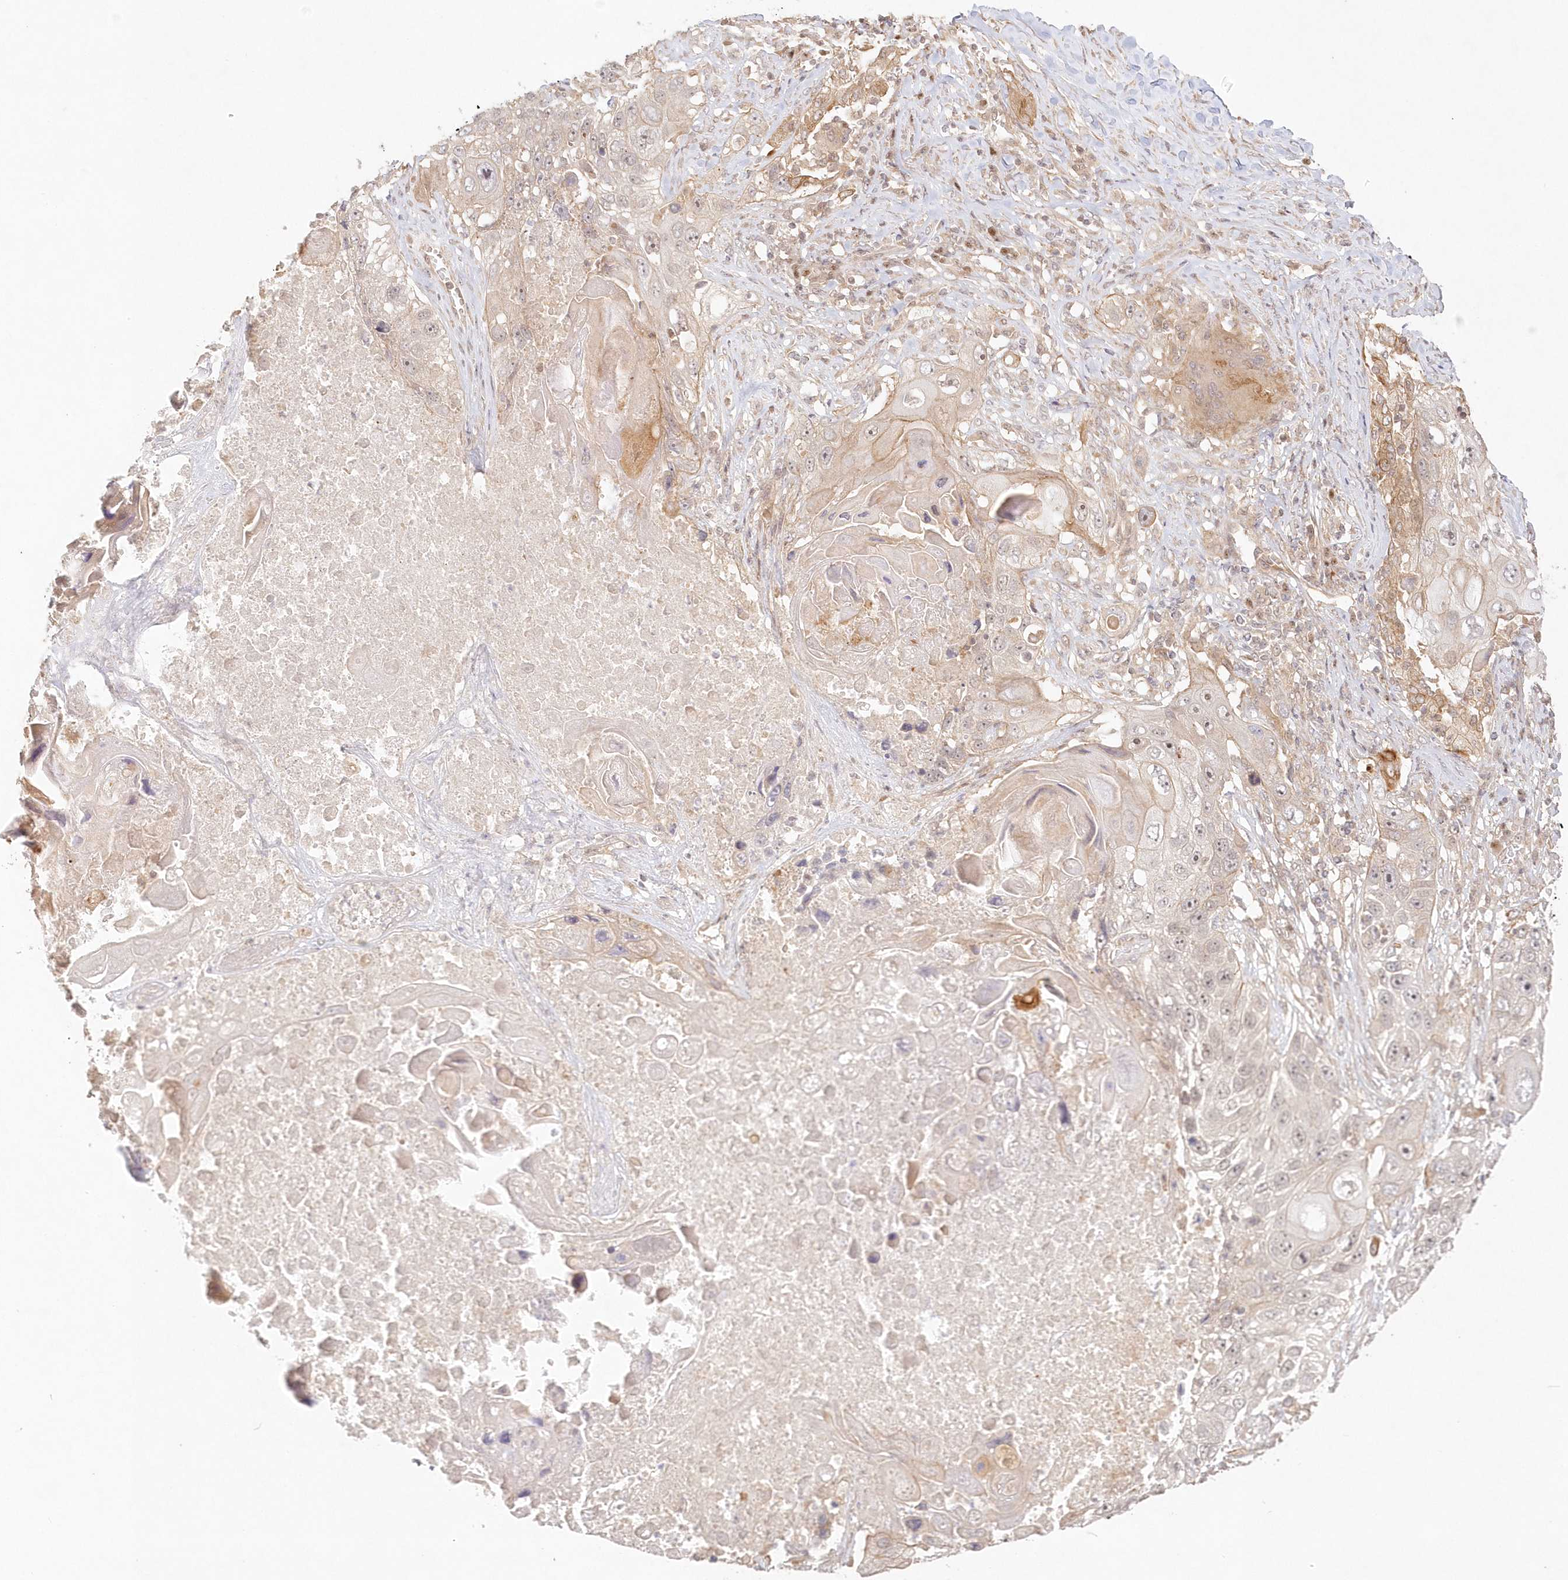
{"staining": {"intensity": "negative", "quantity": "none", "location": "none"}, "tissue": "lung cancer", "cell_type": "Tumor cells", "image_type": "cancer", "snomed": [{"axis": "morphology", "description": "Squamous cell carcinoma, NOS"}, {"axis": "topography", "description": "Lung"}], "caption": "This image is of lung squamous cell carcinoma stained with immunohistochemistry to label a protein in brown with the nuclei are counter-stained blue. There is no staining in tumor cells.", "gene": "KIAA0232", "patient": {"sex": "male", "age": 61}}